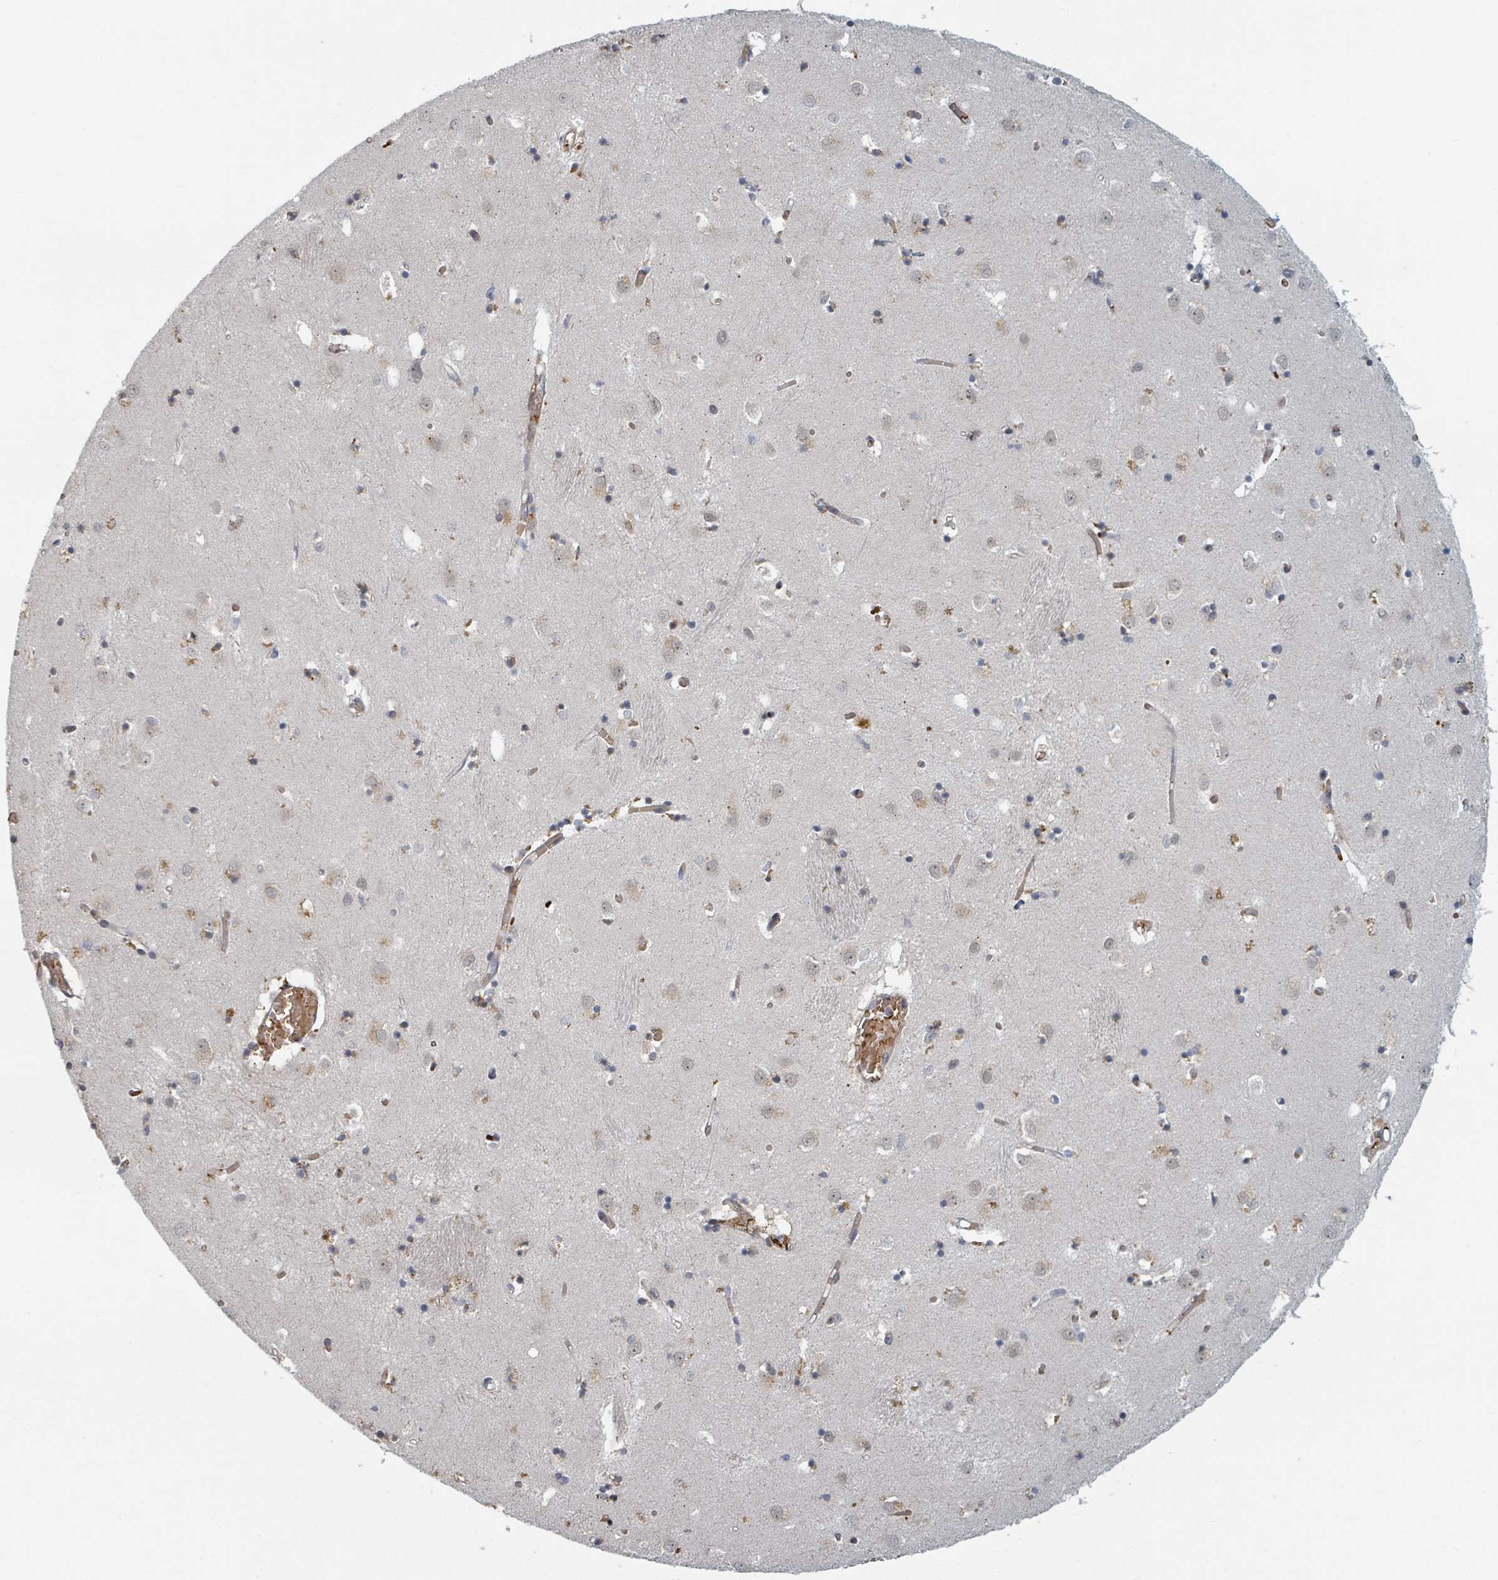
{"staining": {"intensity": "negative", "quantity": "none", "location": "none"}, "tissue": "caudate", "cell_type": "Glial cells", "image_type": "normal", "snomed": [{"axis": "morphology", "description": "Normal tissue, NOS"}, {"axis": "topography", "description": "Lateral ventricle wall"}], "caption": "DAB (3,3'-diaminobenzidine) immunohistochemical staining of normal caudate shows no significant positivity in glial cells.", "gene": "TRPC4AP", "patient": {"sex": "male", "age": 70}}